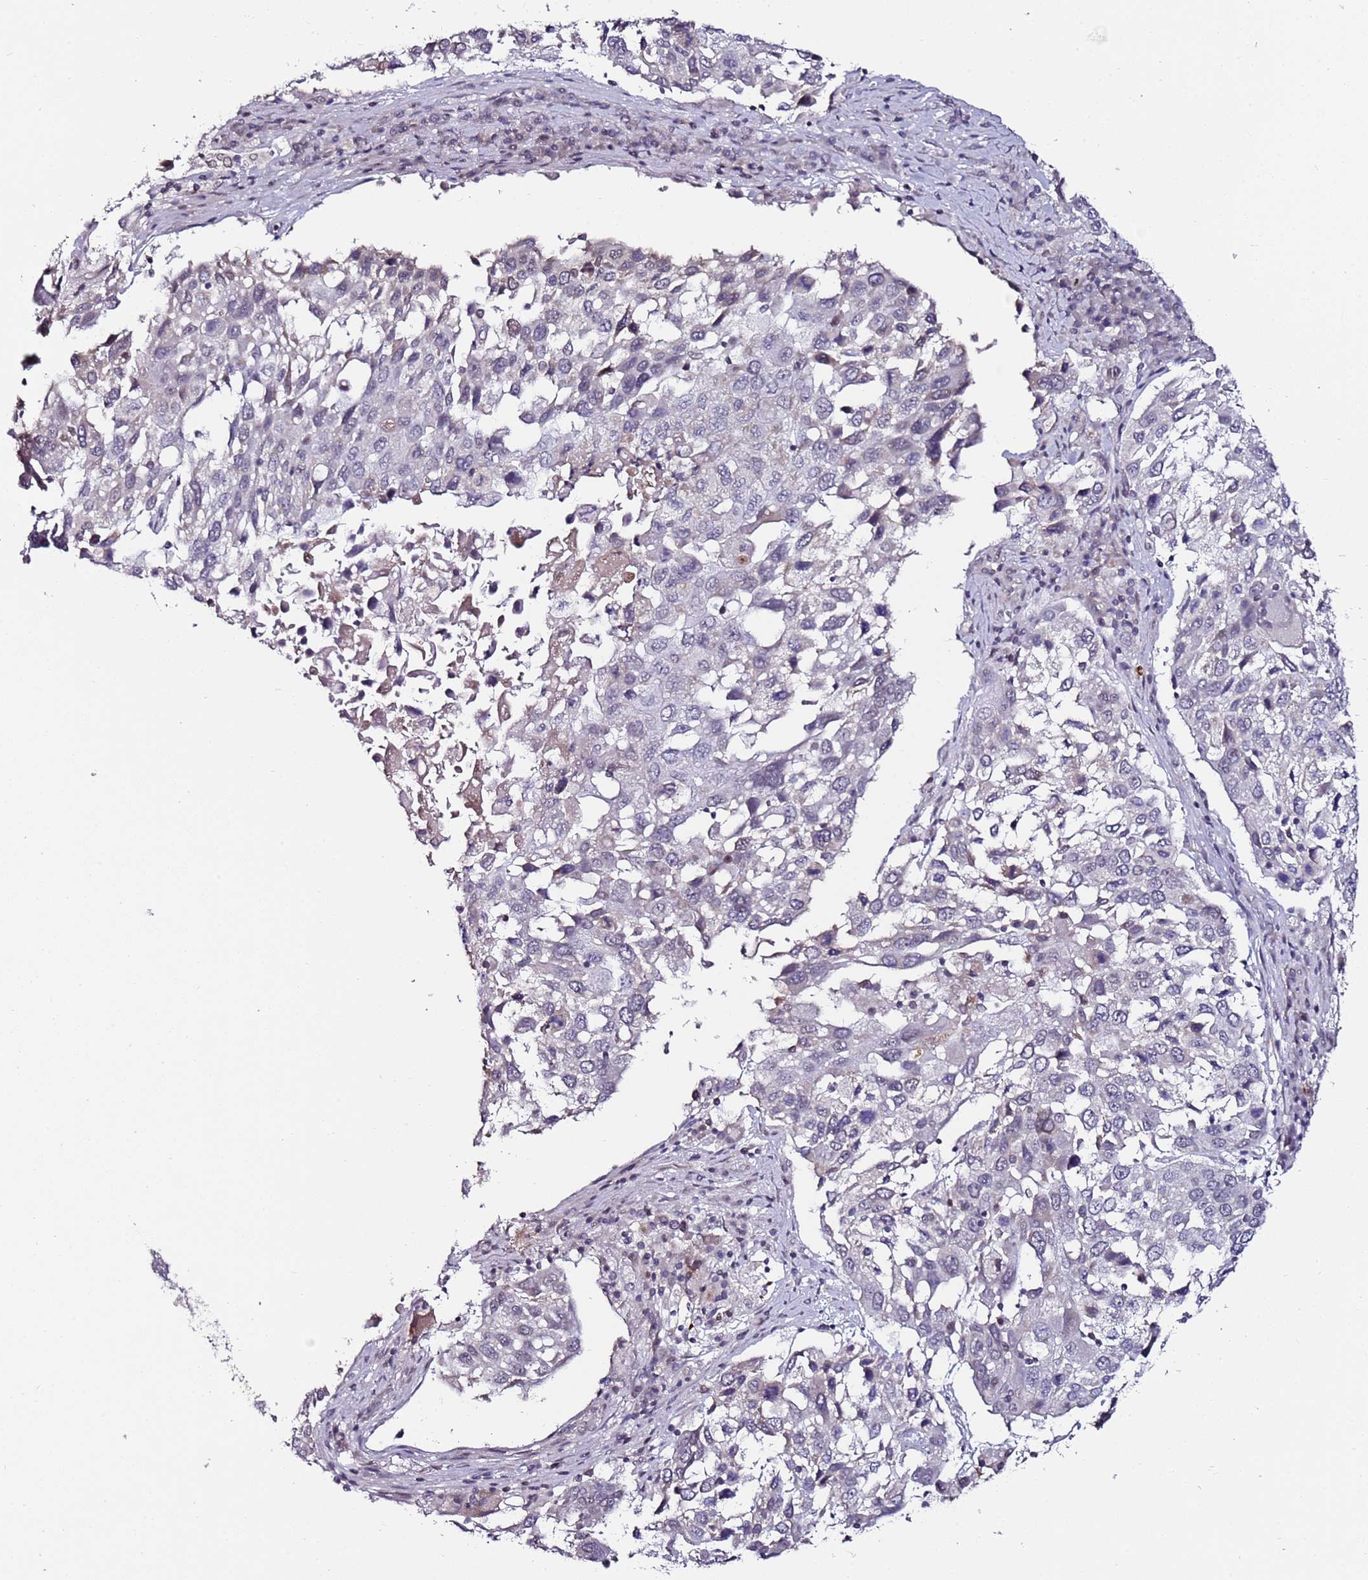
{"staining": {"intensity": "negative", "quantity": "none", "location": "none"}, "tissue": "lung cancer", "cell_type": "Tumor cells", "image_type": "cancer", "snomed": [{"axis": "morphology", "description": "Squamous cell carcinoma, NOS"}, {"axis": "topography", "description": "Lung"}], "caption": "This is an IHC photomicrograph of lung cancer (squamous cell carcinoma). There is no positivity in tumor cells.", "gene": "DUSP28", "patient": {"sex": "male", "age": 65}}